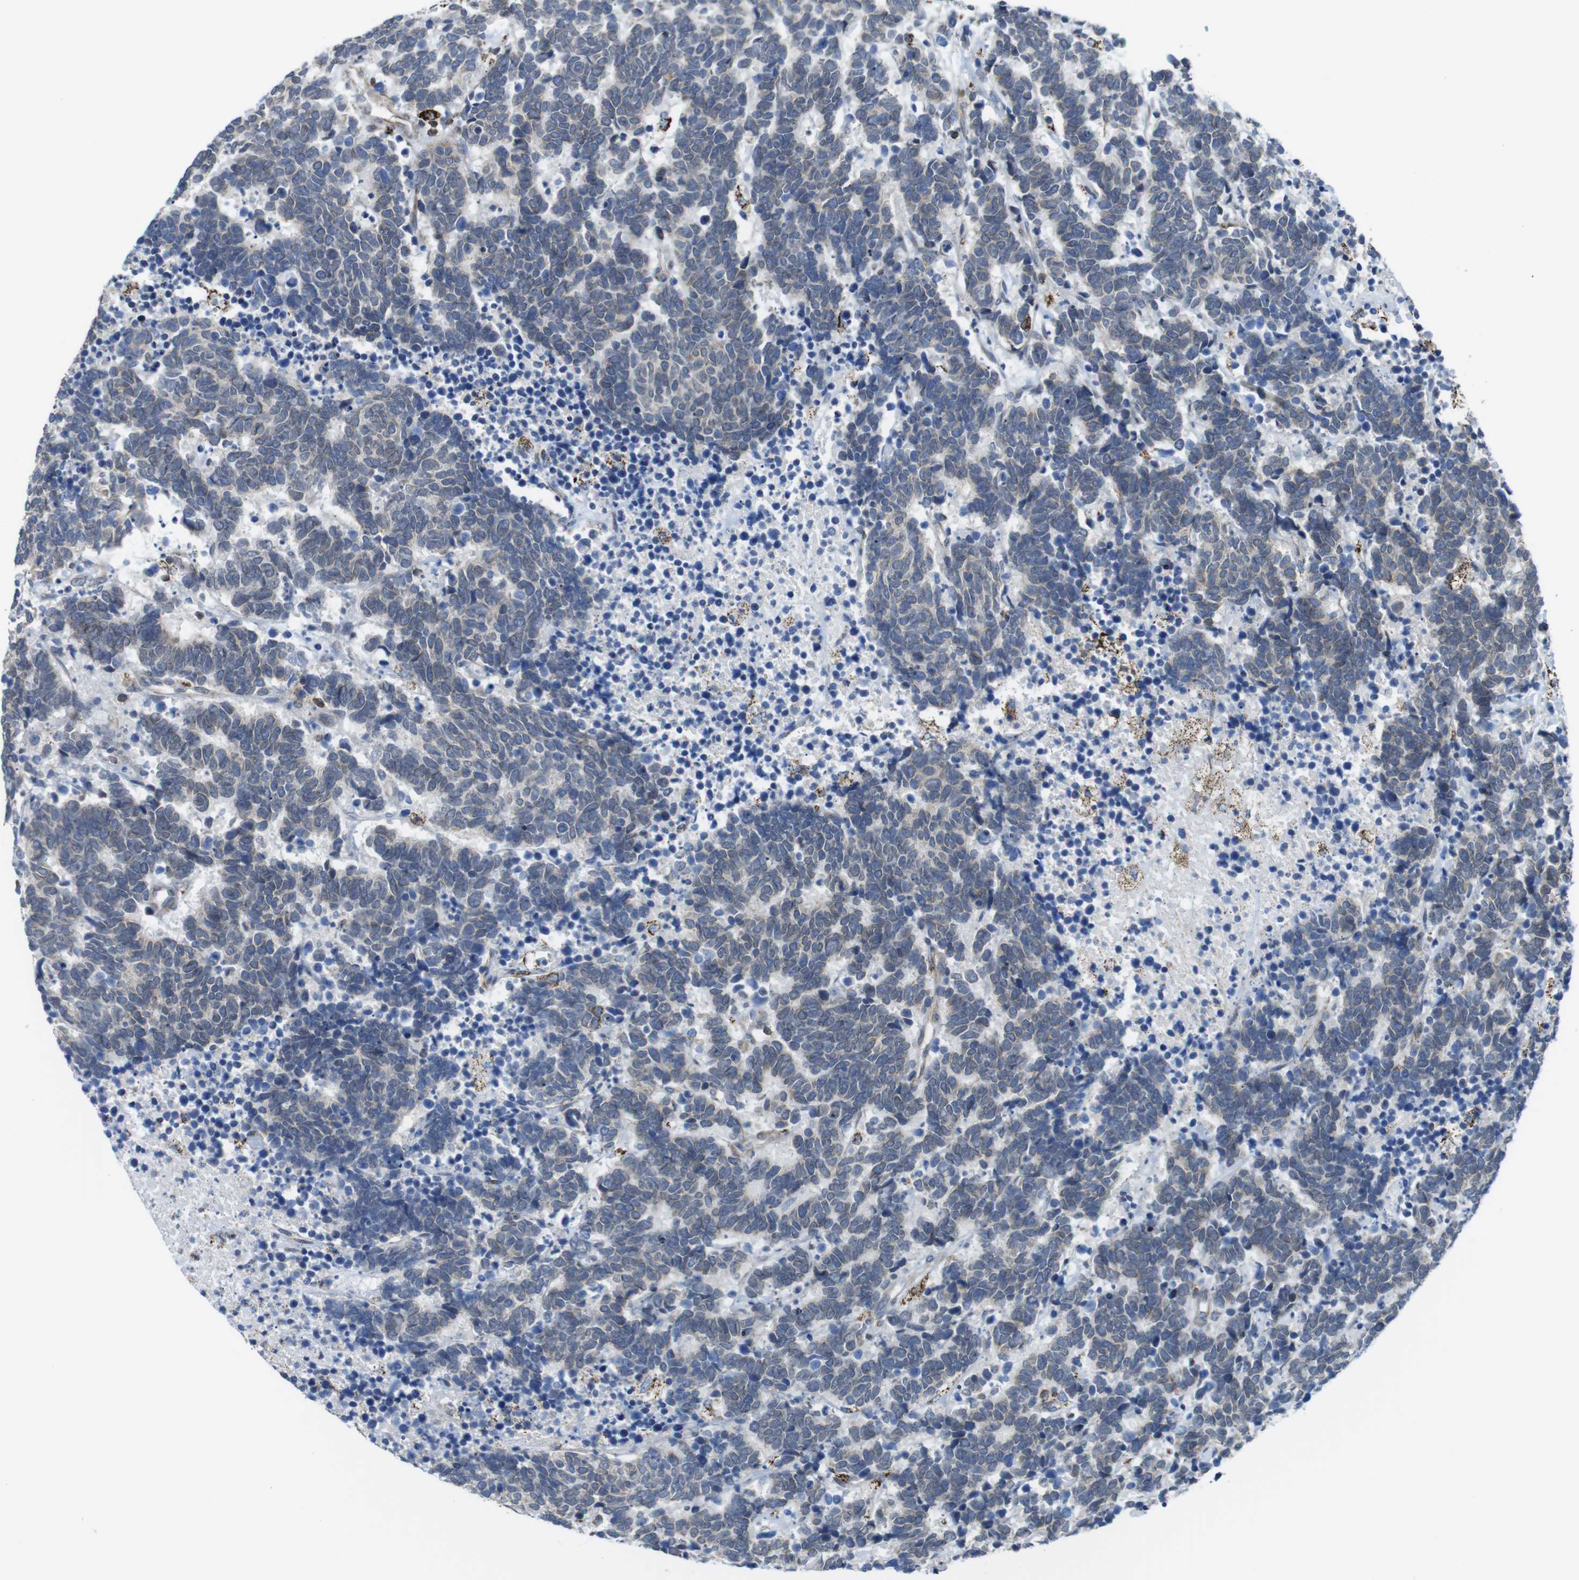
{"staining": {"intensity": "negative", "quantity": "none", "location": "none"}, "tissue": "carcinoid", "cell_type": "Tumor cells", "image_type": "cancer", "snomed": [{"axis": "morphology", "description": "Carcinoma, NOS"}, {"axis": "morphology", "description": "Carcinoid, malignant, NOS"}, {"axis": "topography", "description": "Urinary bladder"}], "caption": "IHC photomicrograph of neoplastic tissue: carcinoid stained with DAB shows no significant protein expression in tumor cells.", "gene": "KCNE3", "patient": {"sex": "male", "age": 57}}